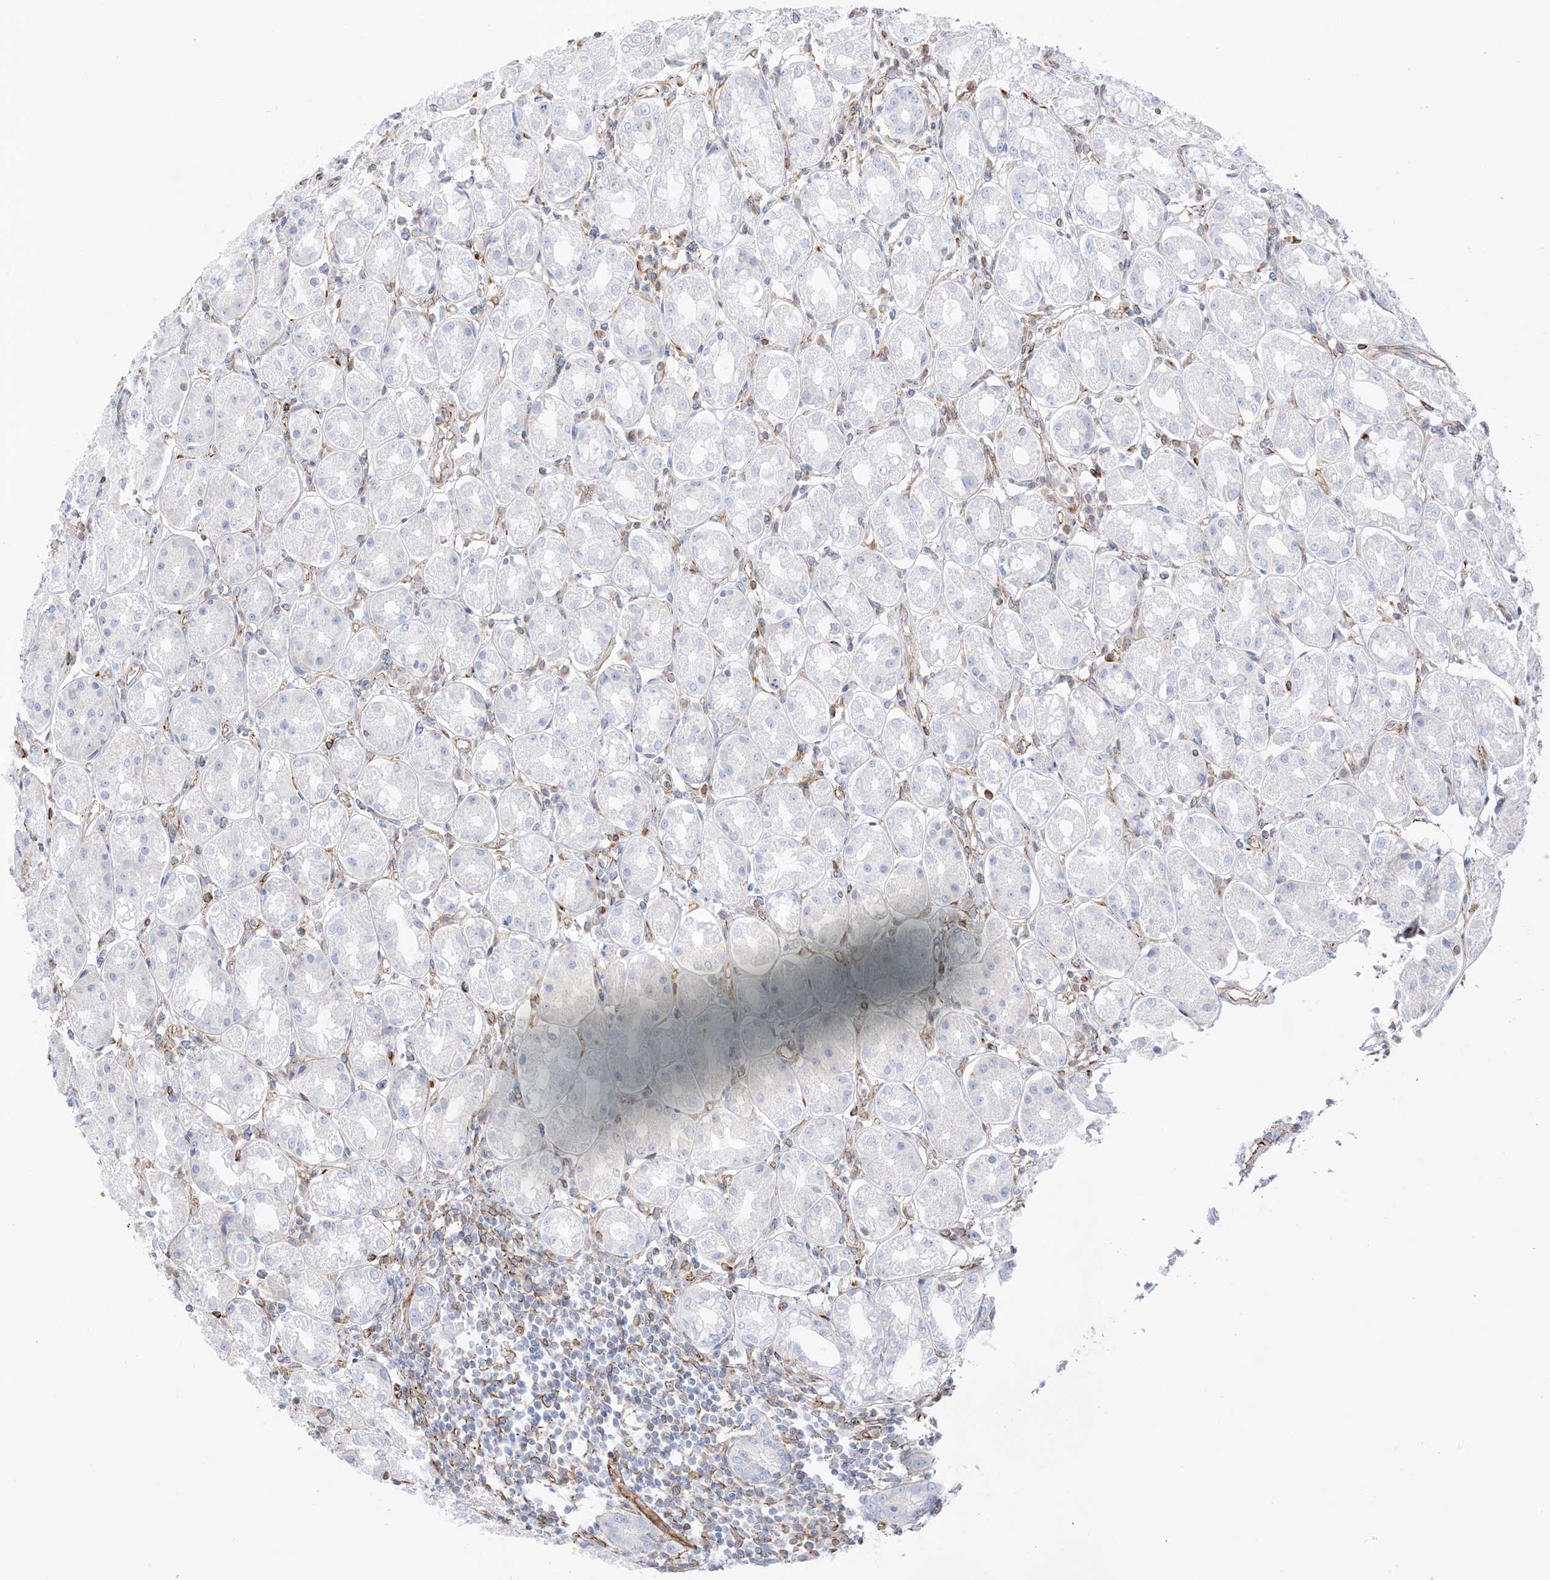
{"staining": {"intensity": "weak", "quantity": "<25%", "location": "cytoplasmic/membranous"}, "tissue": "stomach", "cell_type": "Glandular cells", "image_type": "normal", "snomed": [{"axis": "morphology", "description": "Normal tissue, NOS"}, {"axis": "topography", "description": "Stomach"}, {"axis": "topography", "description": "Stomach, lower"}], "caption": "The micrograph exhibits no staining of glandular cells in benign stomach. (DAB (3,3'-diaminobenzidine) immunohistochemistry visualized using brightfield microscopy, high magnification).", "gene": "PID1", "patient": {"sex": "female", "age": 56}}